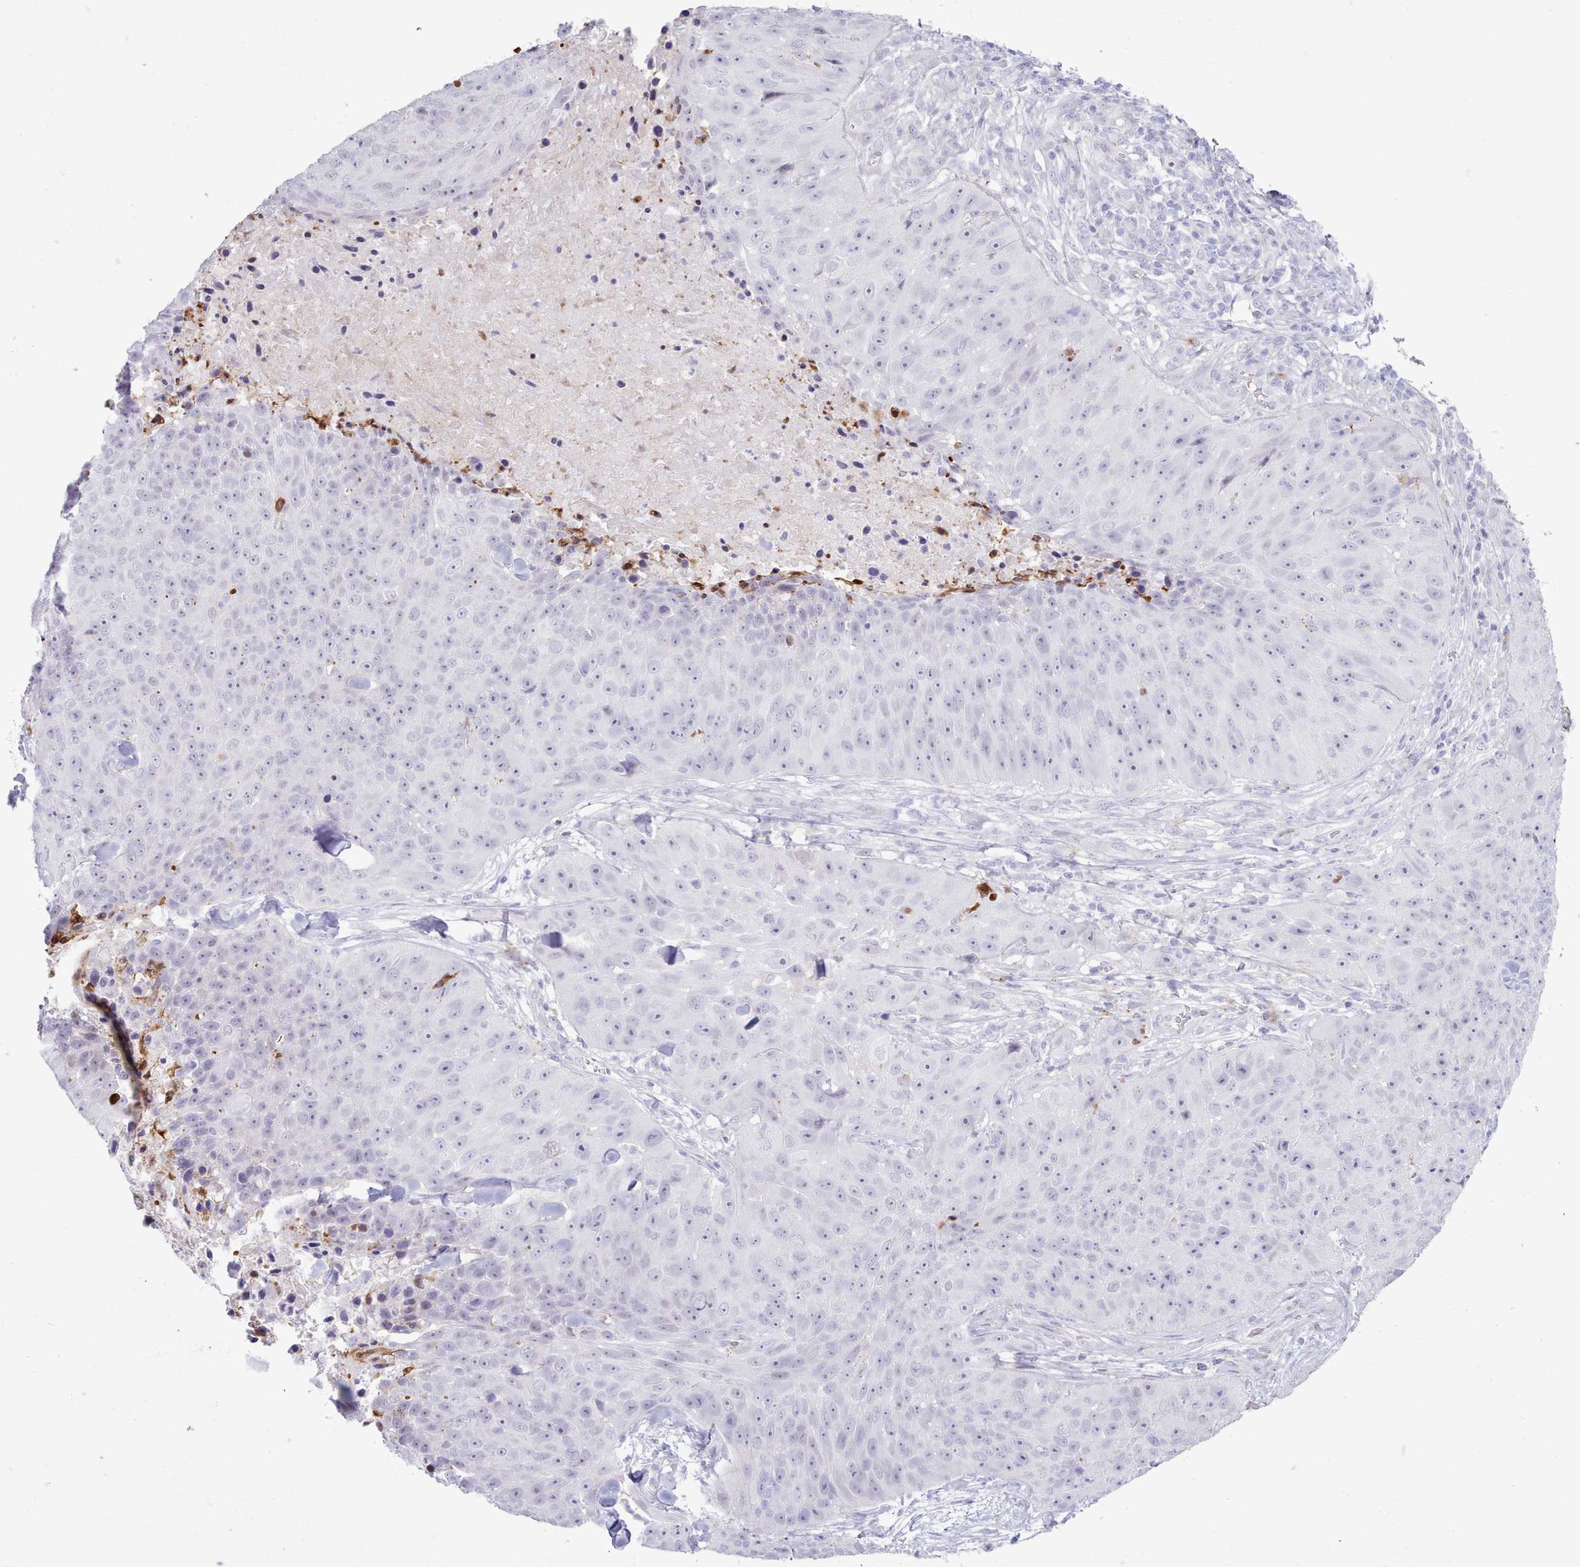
{"staining": {"intensity": "negative", "quantity": "none", "location": "none"}, "tissue": "skin cancer", "cell_type": "Tumor cells", "image_type": "cancer", "snomed": [{"axis": "morphology", "description": "Squamous cell carcinoma, NOS"}, {"axis": "topography", "description": "Skin"}], "caption": "A micrograph of human skin squamous cell carcinoma is negative for staining in tumor cells.", "gene": "SRD5A1", "patient": {"sex": "female", "age": 87}}